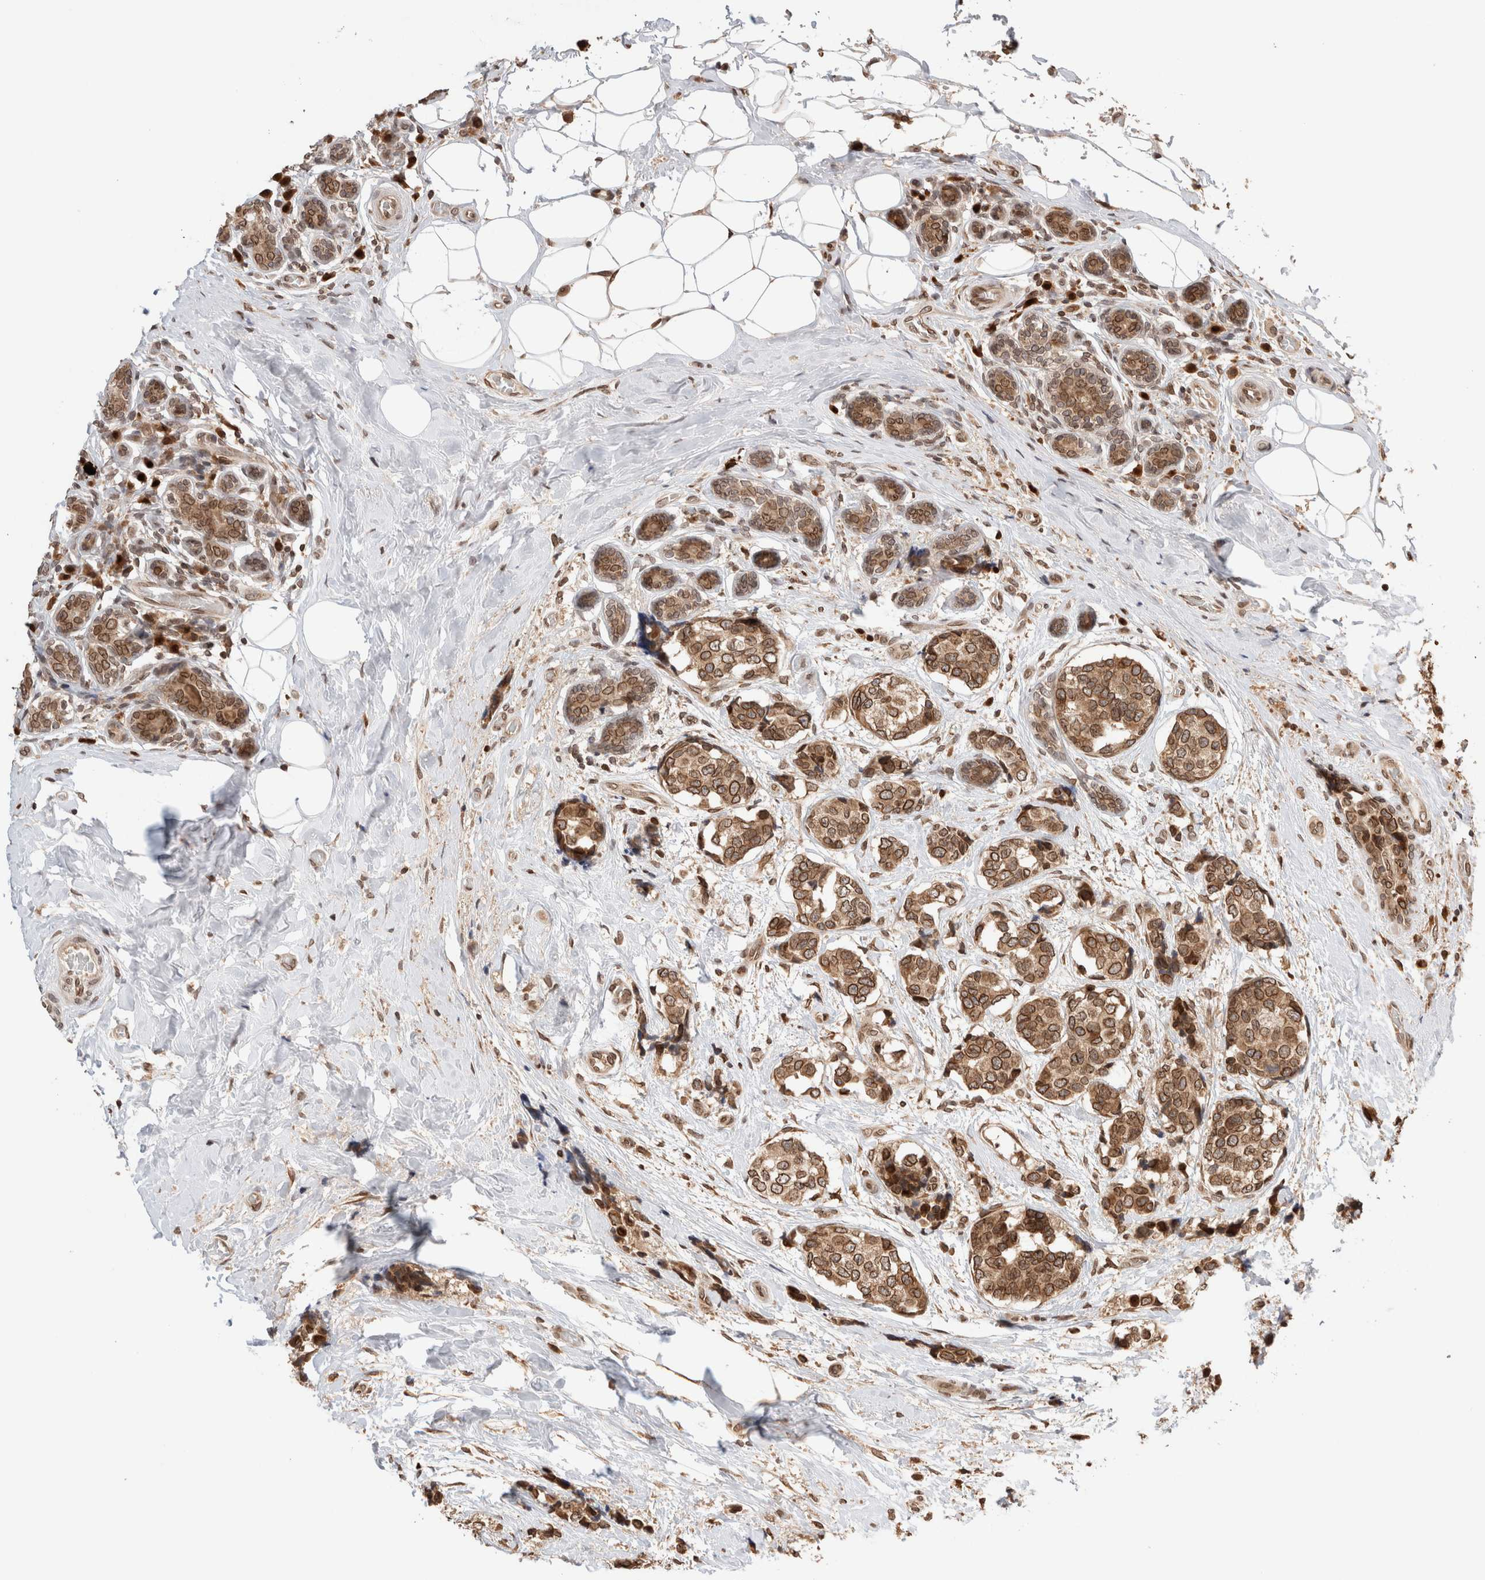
{"staining": {"intensity": "strong", "quantity": ">75%", "location": "cytoplasmic/membranous,nuclear"}, "tissue": "breast cancer", "cell_type": "Tumor cells", "image_type": "cancer", "snomed": [{"axis": "morphology", "description": "Normal tissue, NOS"}, {"axis": "morphology", "description": "Duct carcinoma"}, {"axis": "topography", "description": "Breast"}], "caption": "Immunohistochemical staining of human breast invasive ductal carcinoma demonstrates high levels of strong cytoplasmic/membranous and nuclear protein staining in approximately >75% of tumor cells.", "gene": "TPR", "patient": {"sex": "female", "age": 43}}